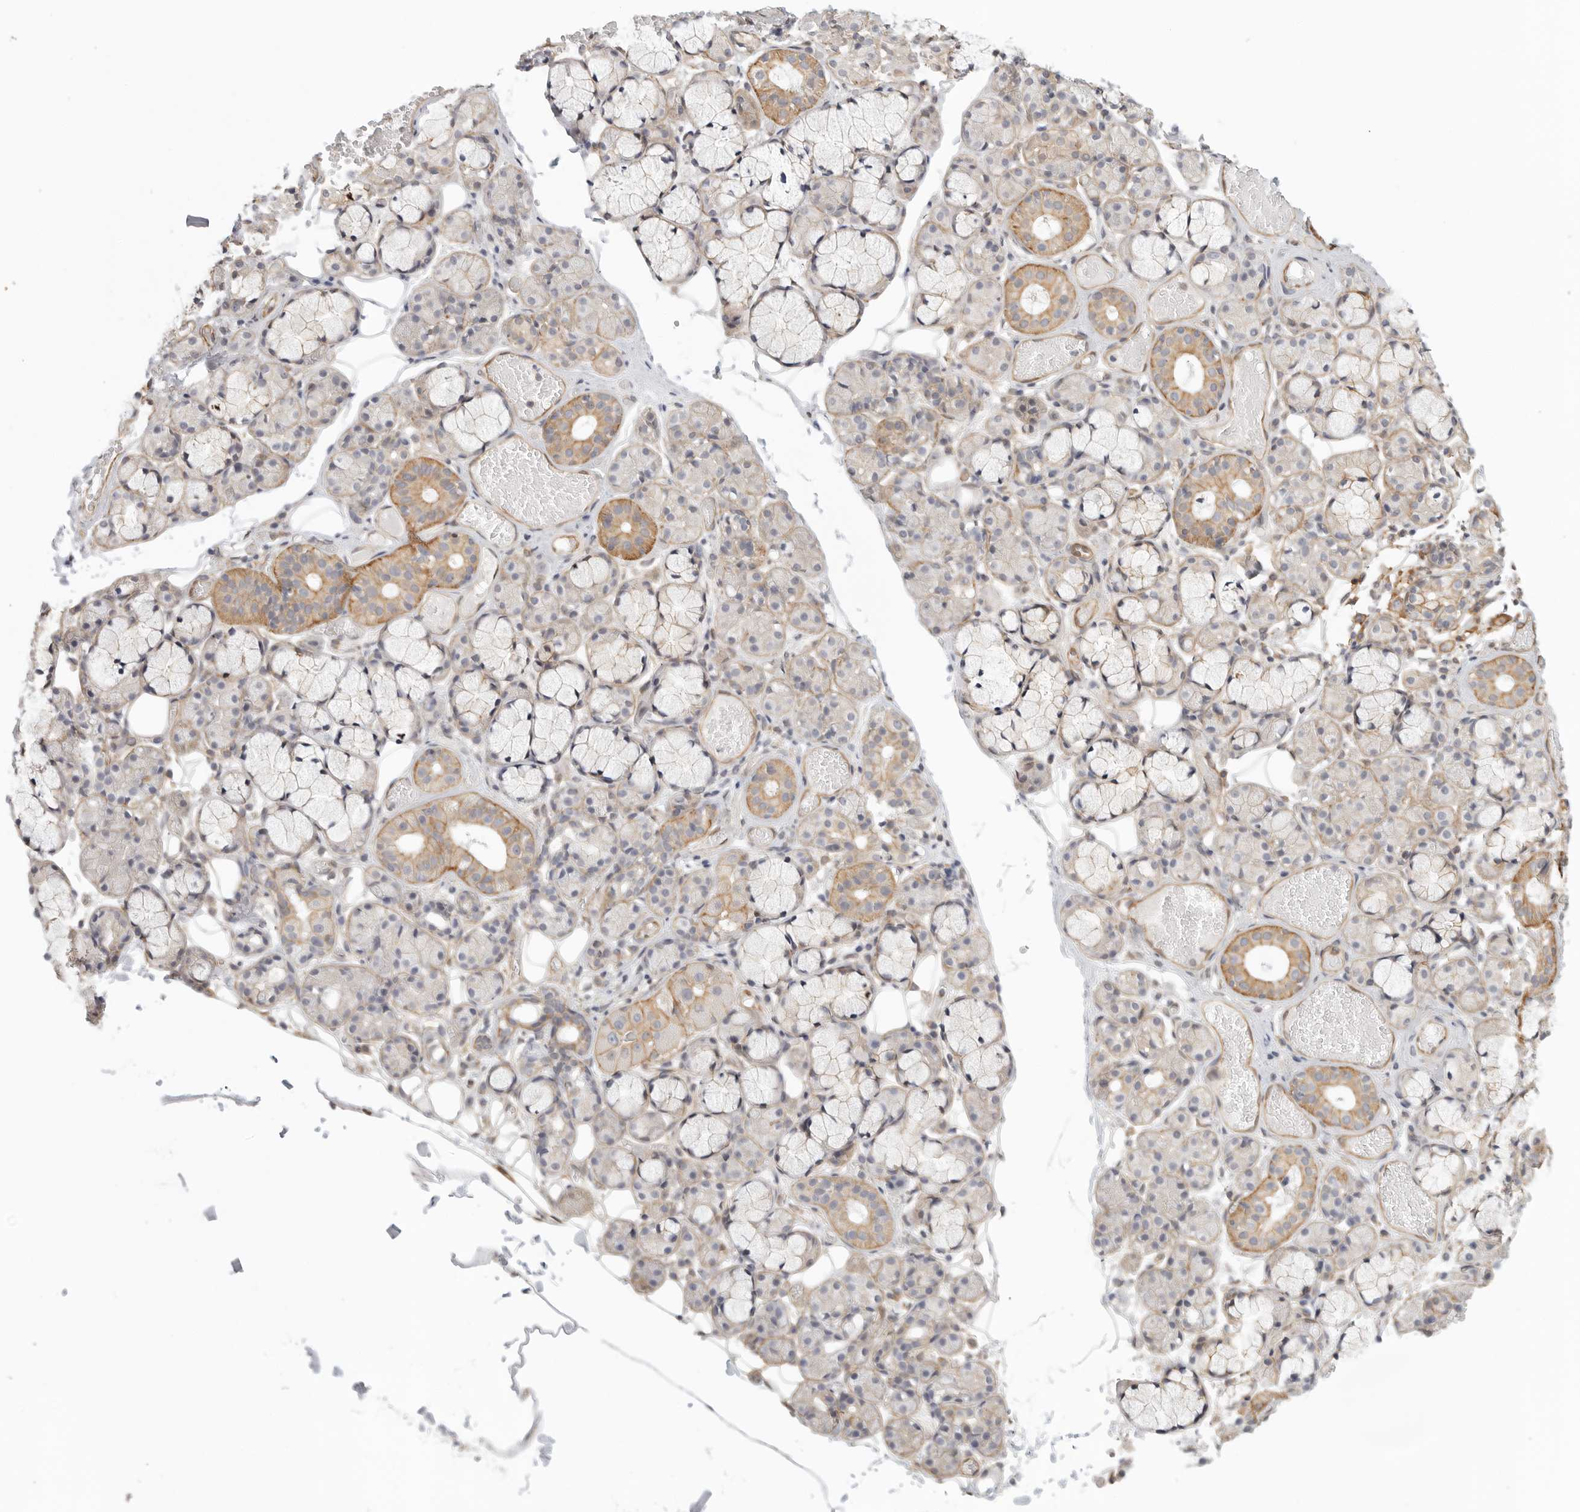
{"staining": {"intensity": "moderate", "quantity": "25%-75%", "location": "cytoplasmic/membranous"}, "tissue": "salivary gland", "cell_type": "Glandular cells", "image_type": "normal", "snomed": [{"axis": "morphology", "description": "Normal tissue, NOS"}, {"axis": "topography", "description": "Salivary gland"}], "caption": "Brown immunohistochemical staining in normal human salivary gland displays moderate cytoplasmic/membranous positivity in approximately 25%-75% of glandular cells.", "gene": "ATOH7", "patient": {"sex": "male", "age": 63}}